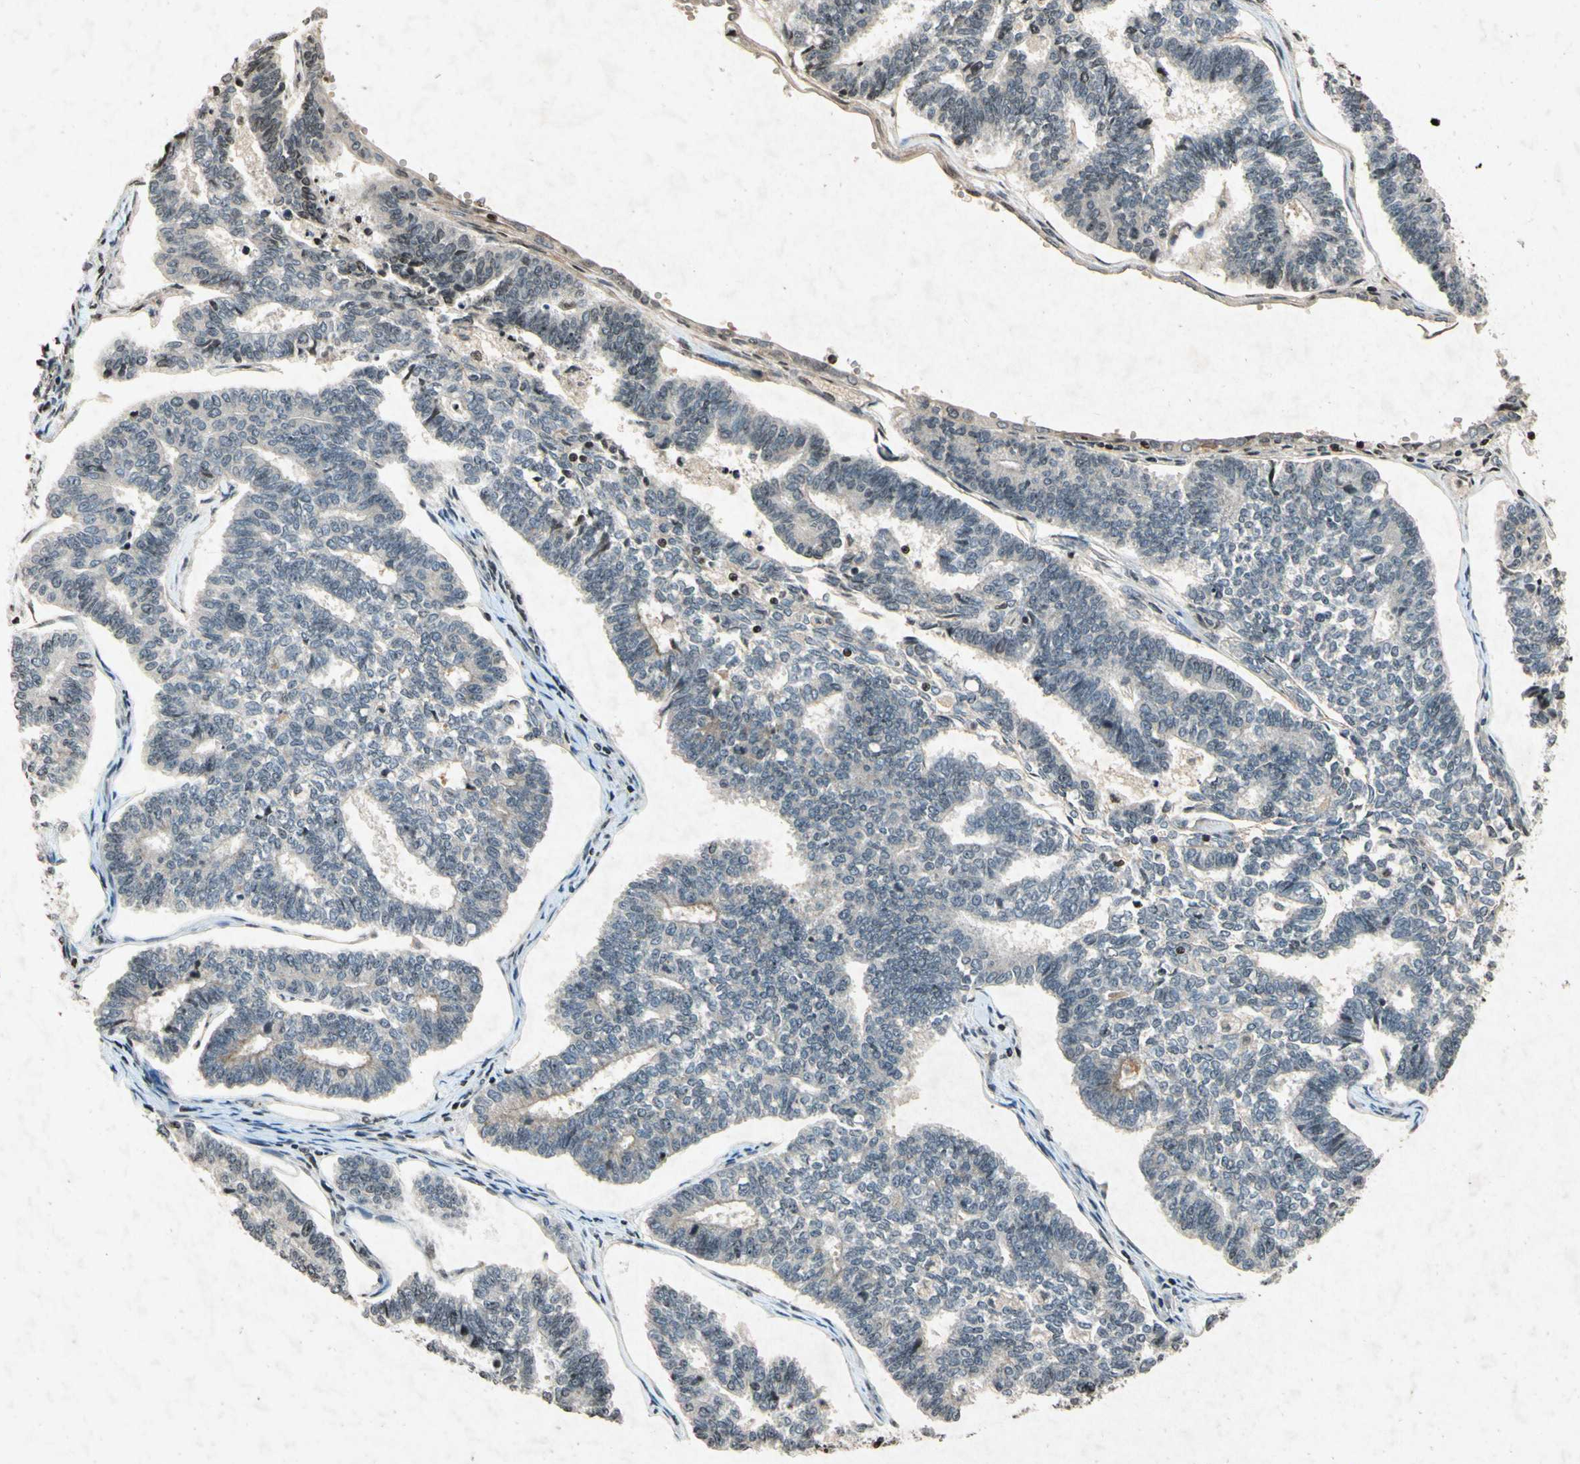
{"staining": {"intensity": "negative", "quantity": "none", "location": "none"}, "tissue": "endometrial cancer", "cell_type": "Tumor cells", "image_type": "cancer", "snomed": [{"axis": "morphology", "description": "Adenocarcinoma, NOS"}, {"axis": "topography", "description": "Endometrium"}], "caption": "High power microscopy photomicrograph of an immunohistochemistry (IHC) micrograph of endometrial cancer (adenocarcinoma), revealing no significant positivity in tumor cells.", "gene": "HOXB3", "patient": {"sex": "female", "age": 70}}